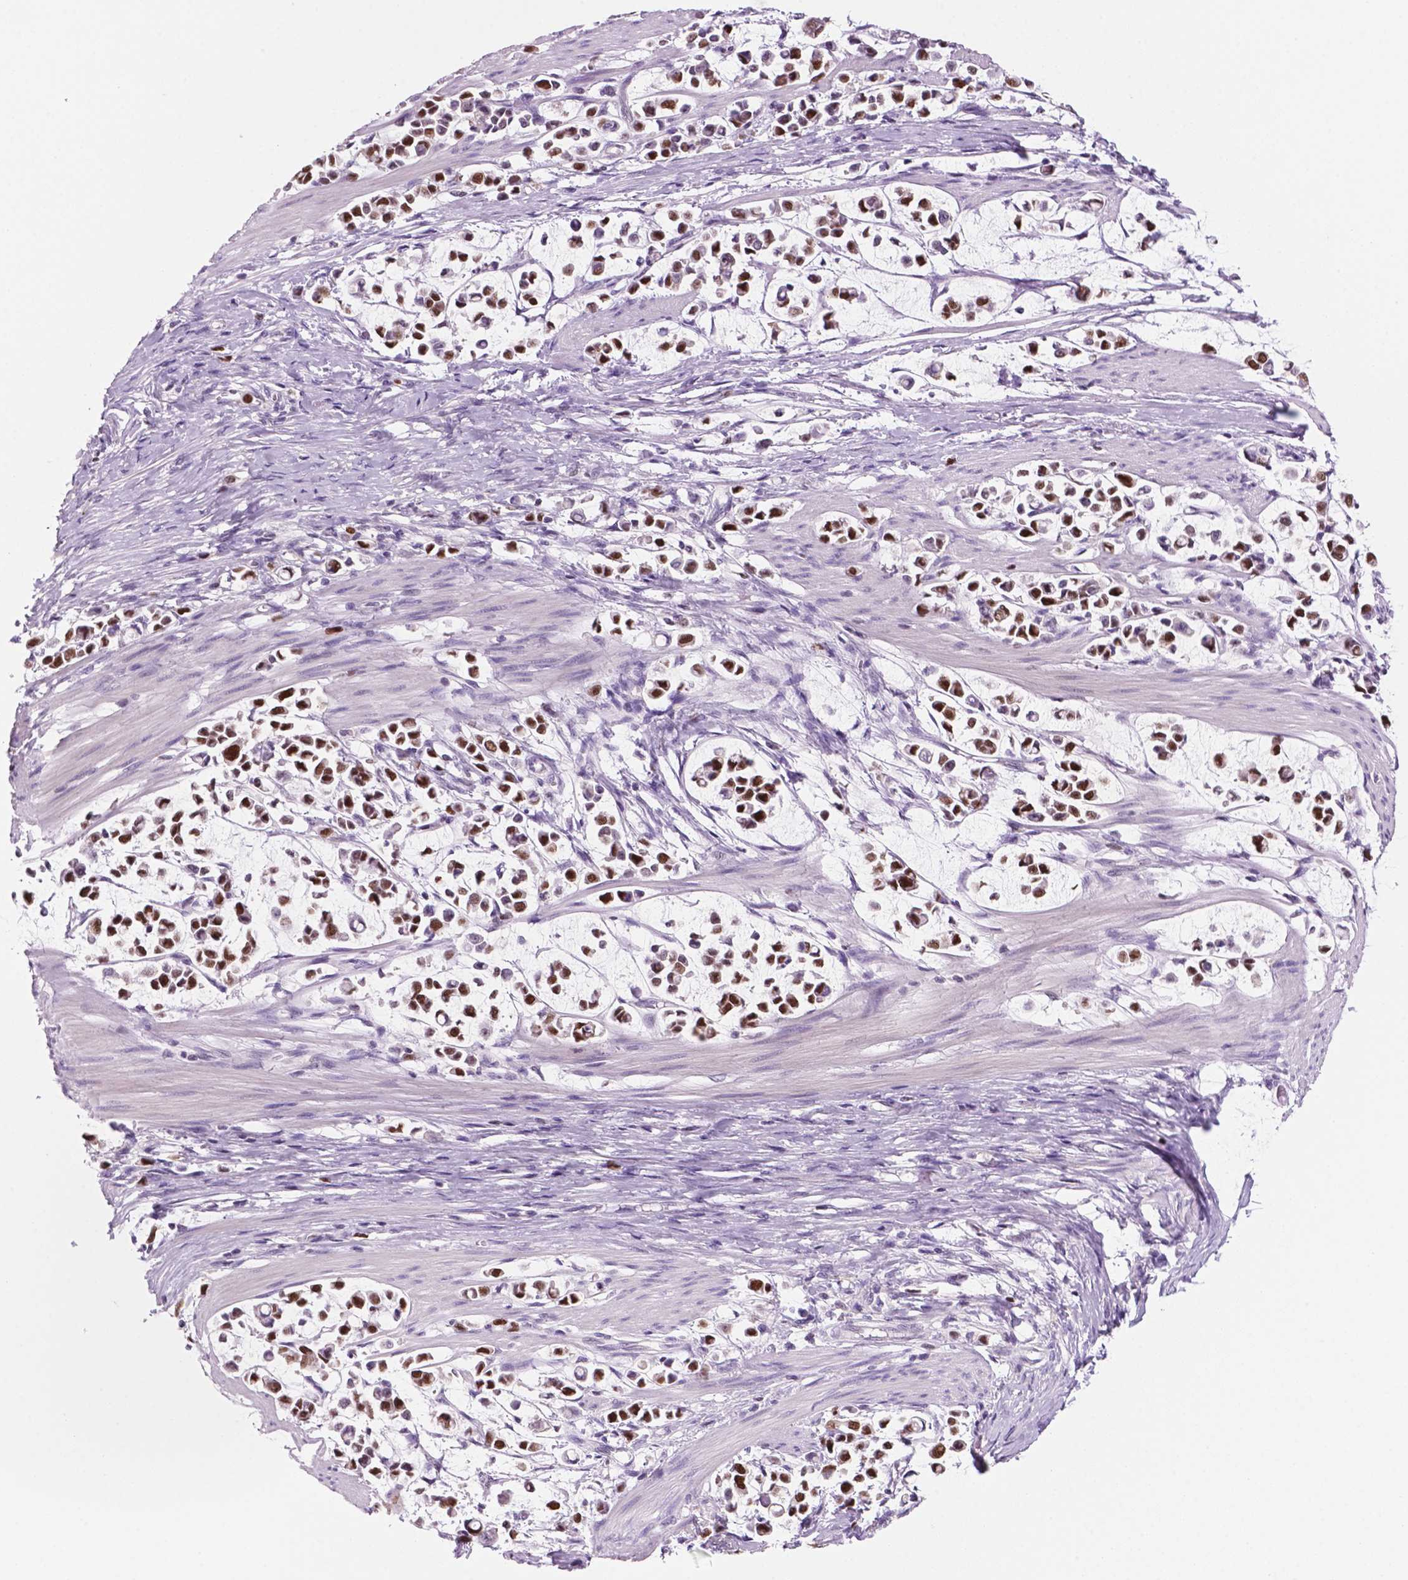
{"staining": {"intensity": "strong", "quantity": ">75%", "location": "nuclear"}, "tissue": "stomach cancer", "cell_type": "Tumor cells", "image_type": "cancer", "snomed": [{"axis": "morphology", "description": "Adenocarcinoma, NOS"}, {"axis": "topography", "description": "Stomach"}], "caption": "Immunohistochemical staining of human stomach cancer shows high levels of strong nuclear protein positivity in approximately >75% of tumor cells.", "gene": "NCAPH2", "patient": {"sex": "male", "age": 82}}